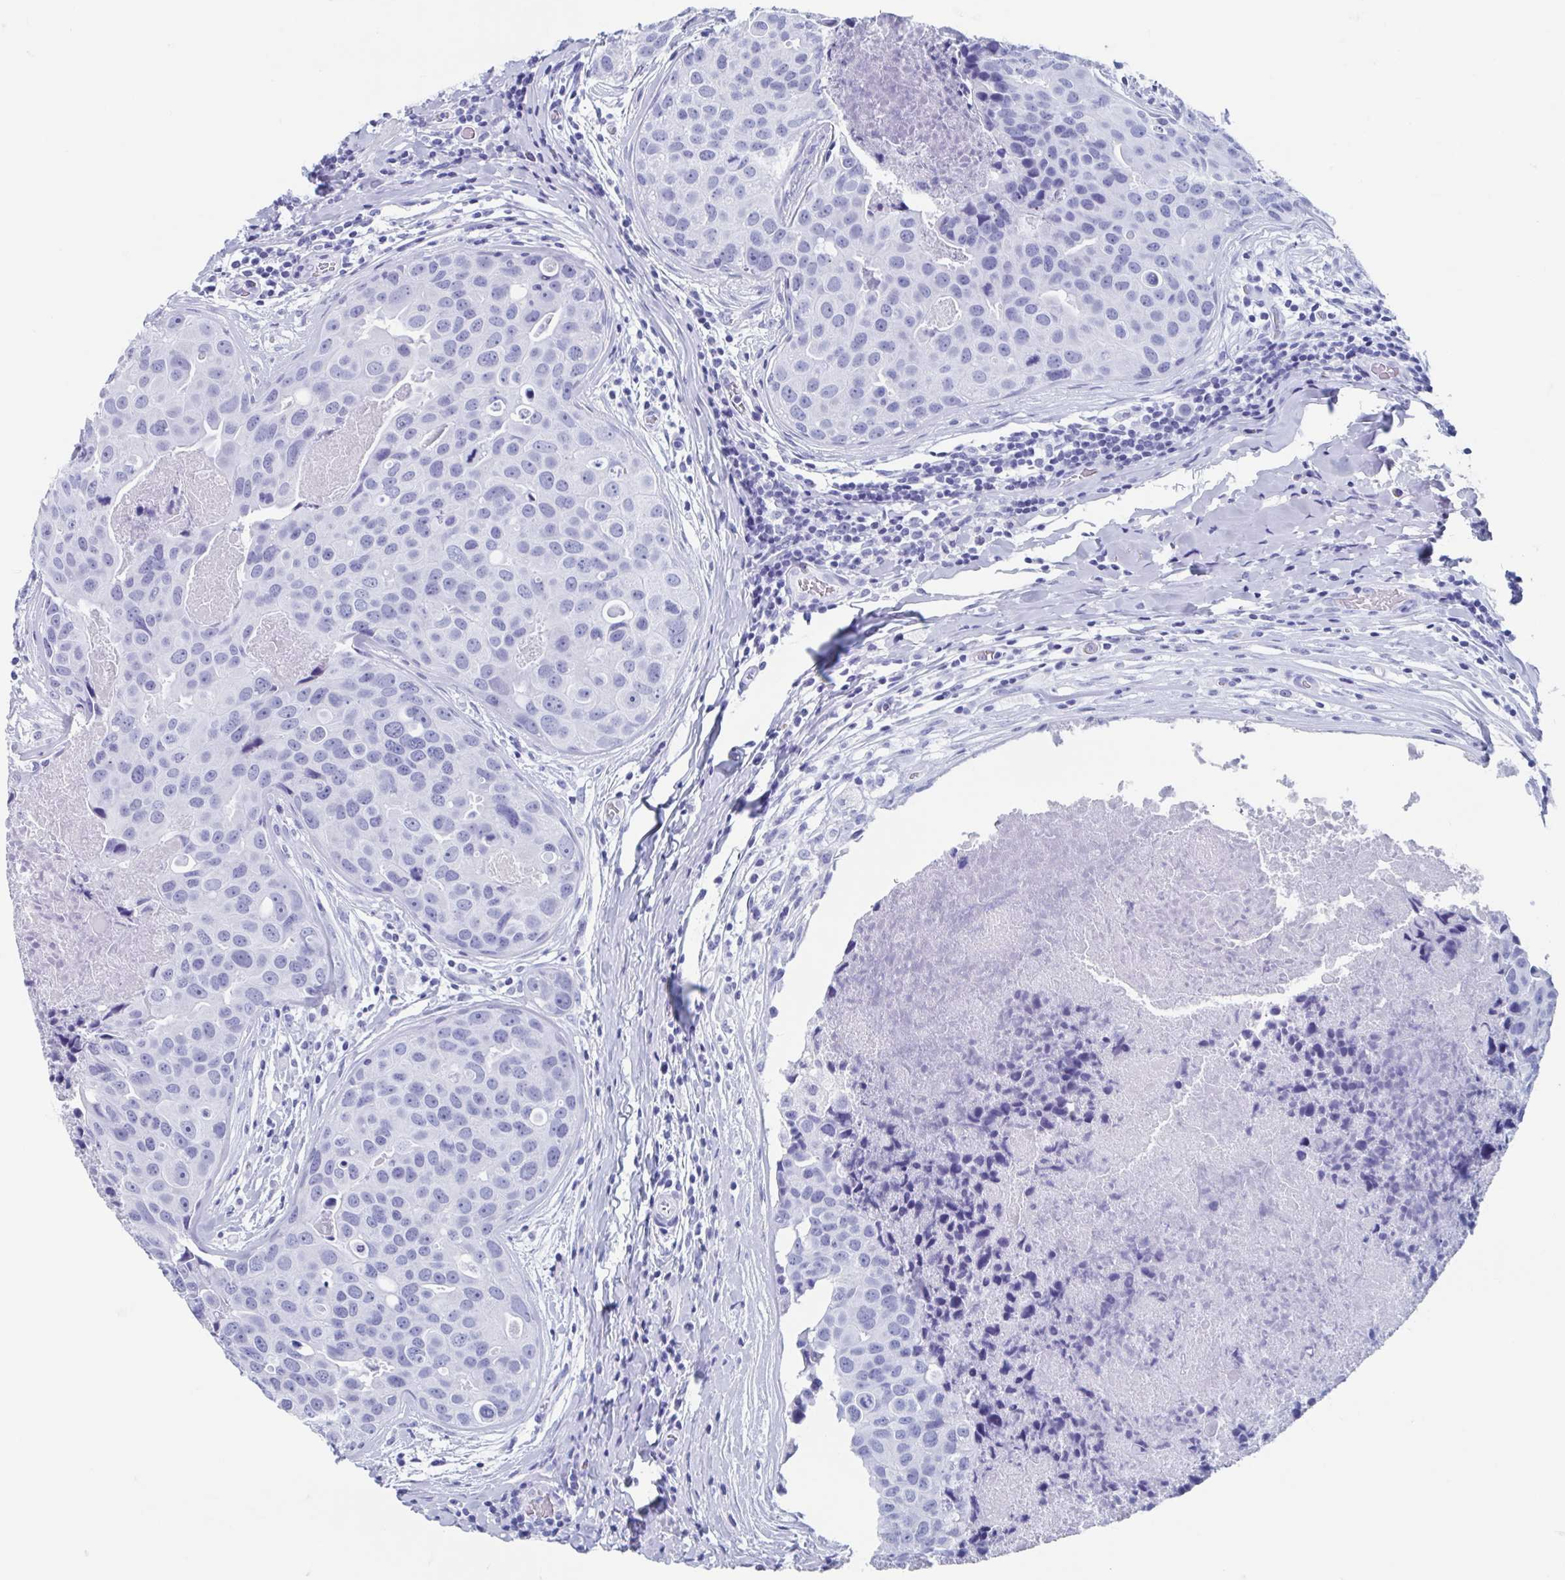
{"staining": {"intensity": "negative", "quantity": "none", "location": "none"}, "tissue": "breast cancer", "cell_type": "Tumor cells", "image_type": "cancer", "snomed": [{"axis": "morphology", "description": "Duct carcinoma"}, {"axis": "topography", "description": "Breast"}], "caption": "Immunohistochemistry image of human invasive ductal carcinoma (breast) stained for a protein (brown), which exhibits no expression in tumor cells. (DAB IHC visualized using brightfield microscopy, high magnification).", "gene": "HDGFL1", "patient": {"sex": "female", "age": 24}}